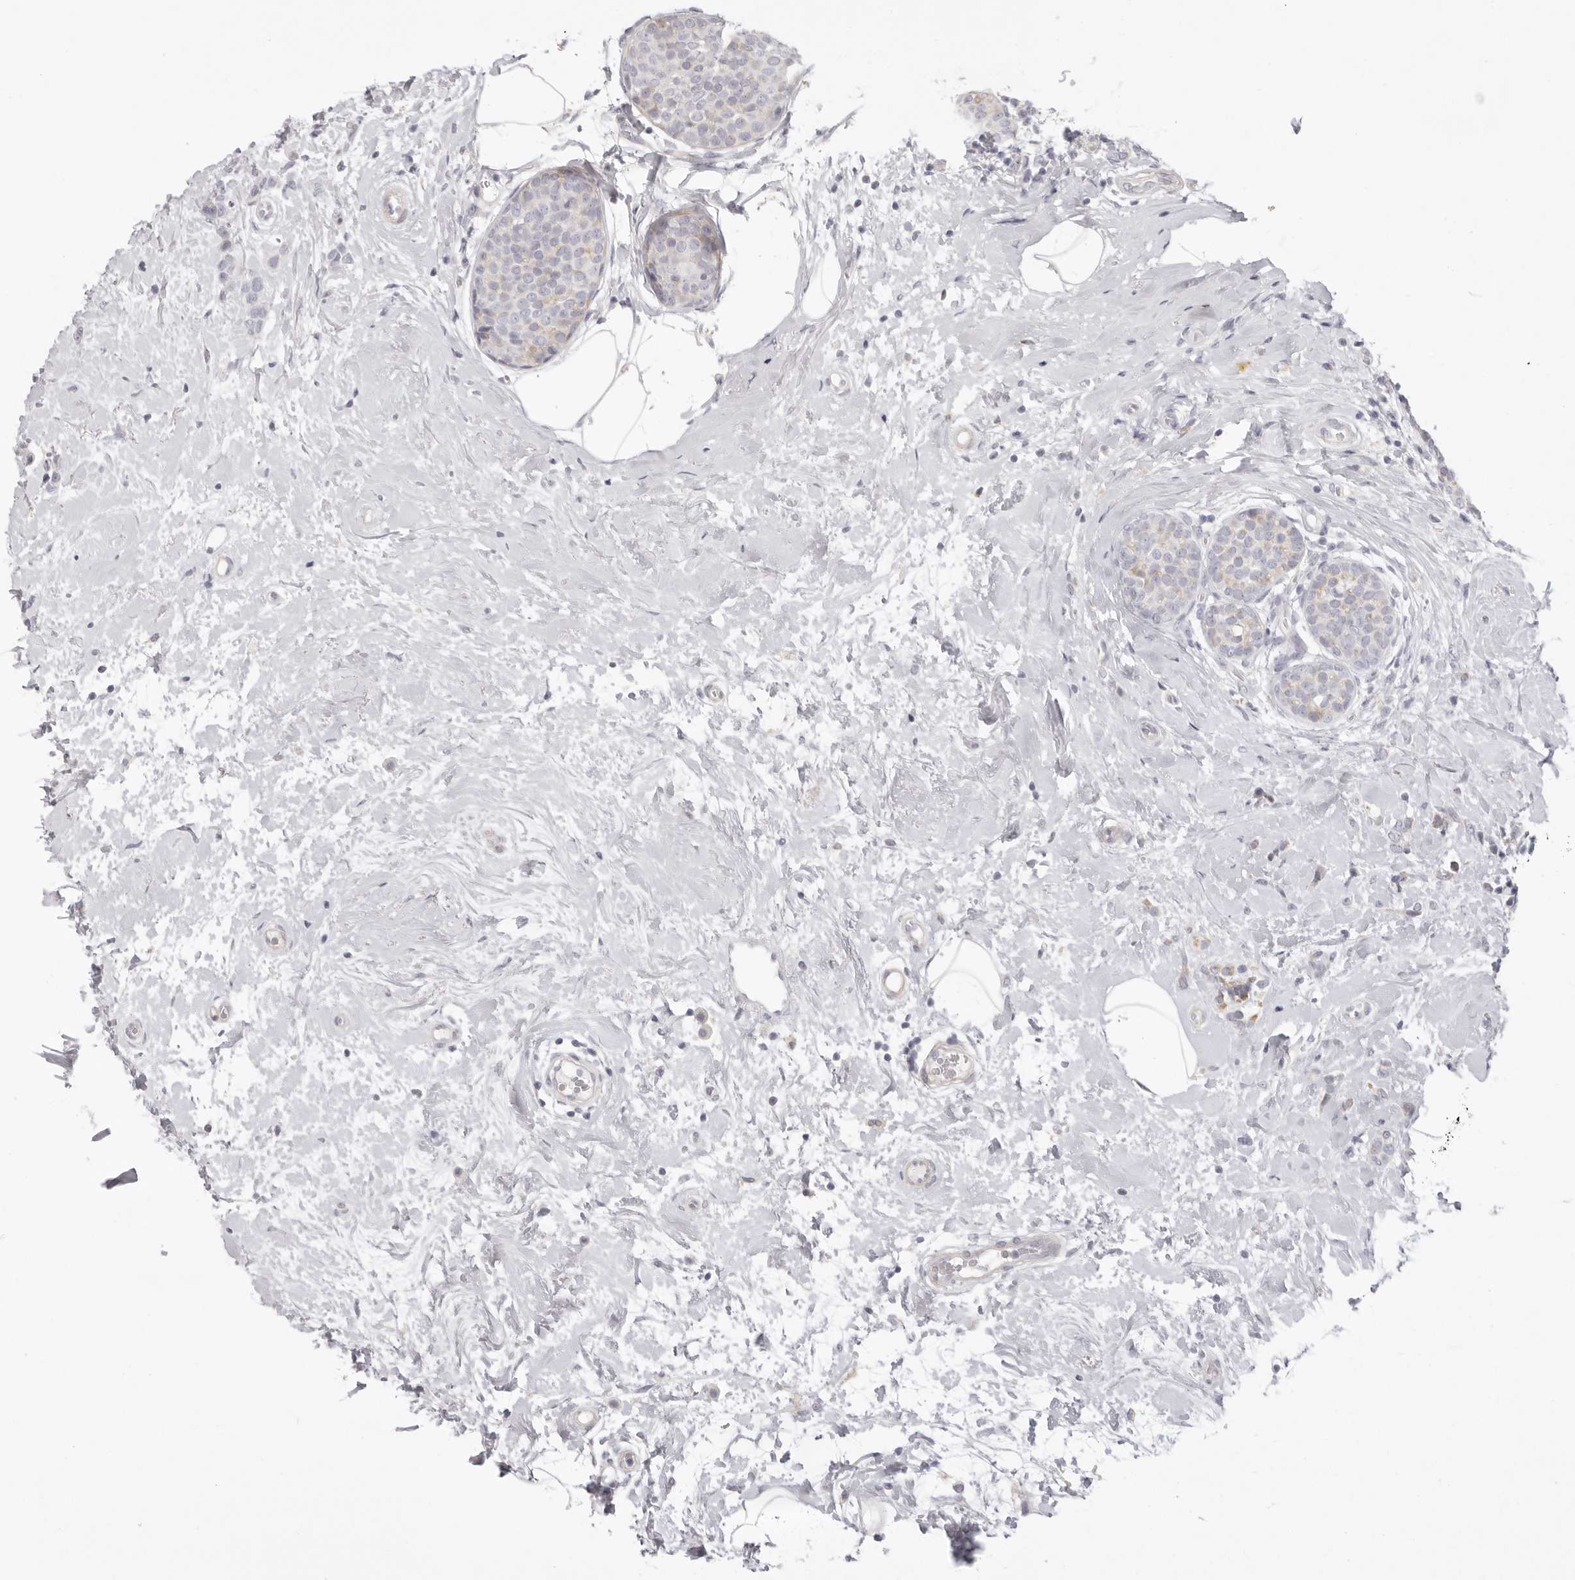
{"staining": {"intensity": "weak", "quantity": "<25%", "location": "cytoplasmic/membranous"}, "tissue": "breast cancer", "cell_type": "Tumor cells", "image_type": "cancer", "snomed": [{"axis": "morphology", "description": "Lobular carcinoma, in situ"}, {"axis": "morphology", "description": "Lobular carcinoma"}, {"axis": "topography", "description": "Breast"}], "caption": "A micrograph of breast lobular carcinoma in situ stained for a protein displays no brown staining in tumor cells.", "gene": "RXFP1", "patient": {"sex": "female", "age": 41}}